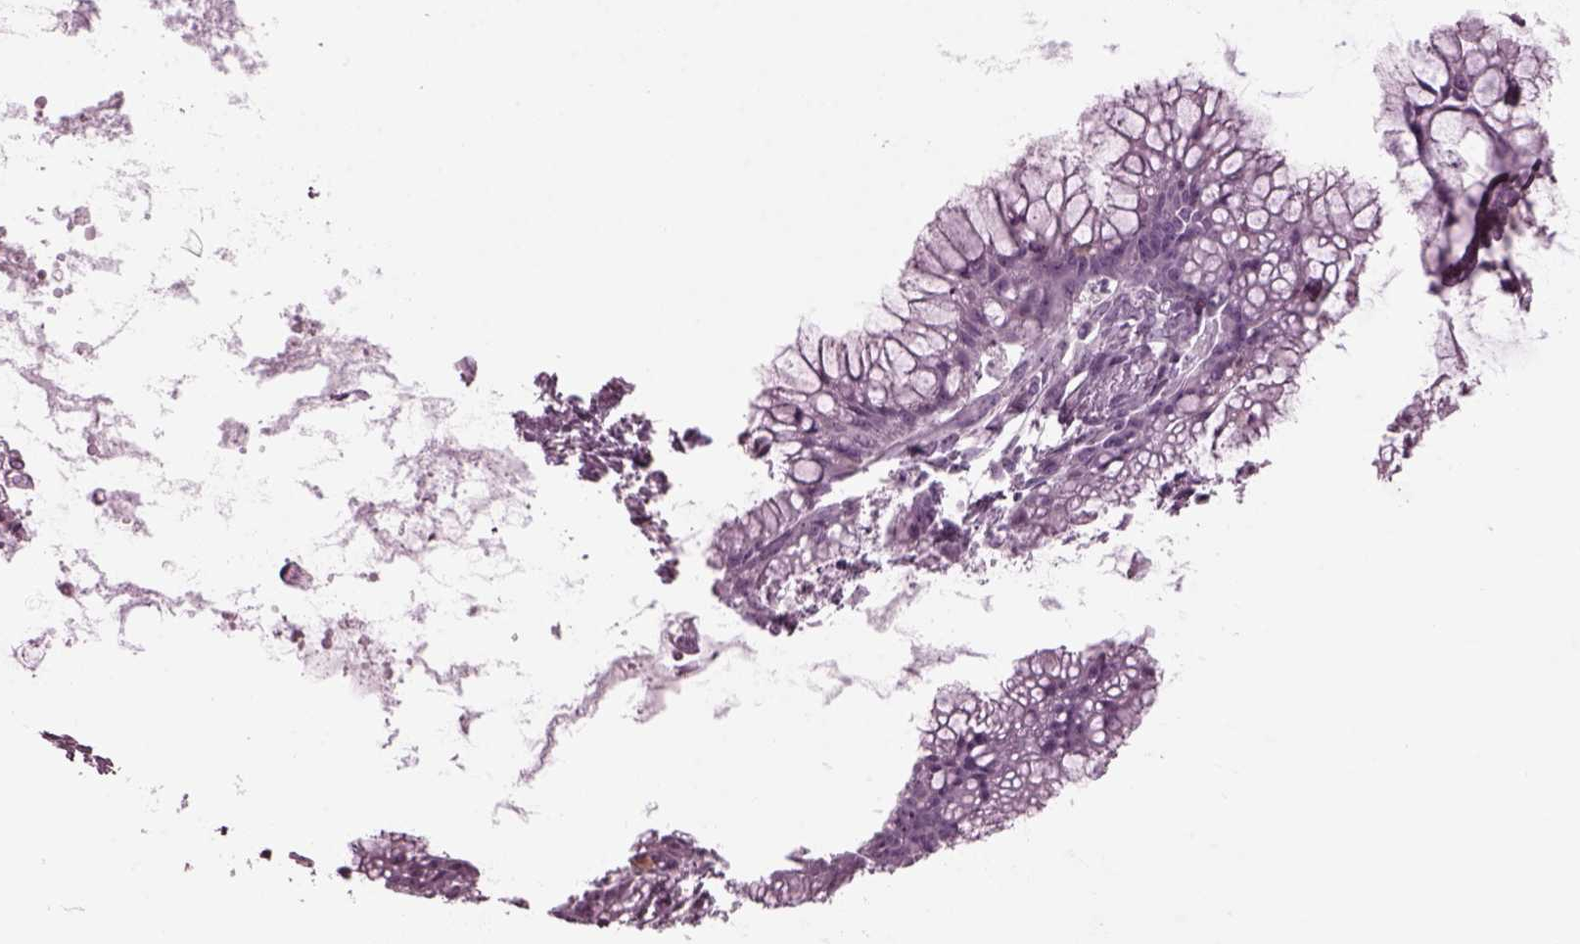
{"staining": {"intensity": "negative", "quantity": "none", "location": "none"}, "tissue": "ovarian cancer", "cell_type": "Tumor cells", "image_type": "cancer", "snomed": [{"axis": "morphology", "description": "Cystadenocarcinoma, mucinous, NOS"}, {"axis": "topography", "description": "Ovary"}], "caption": "High power microscopy image of an immunohistochemistry (IHC) histopathology image of ovarian mucinous cystadenocarcinoma, revealing no significant staining in tumor cells. (DAB immunohistochemistry with hematoxylin counter stain).", "gene": "CLCN4", "patient": {"sex": "female", "age": 41}}